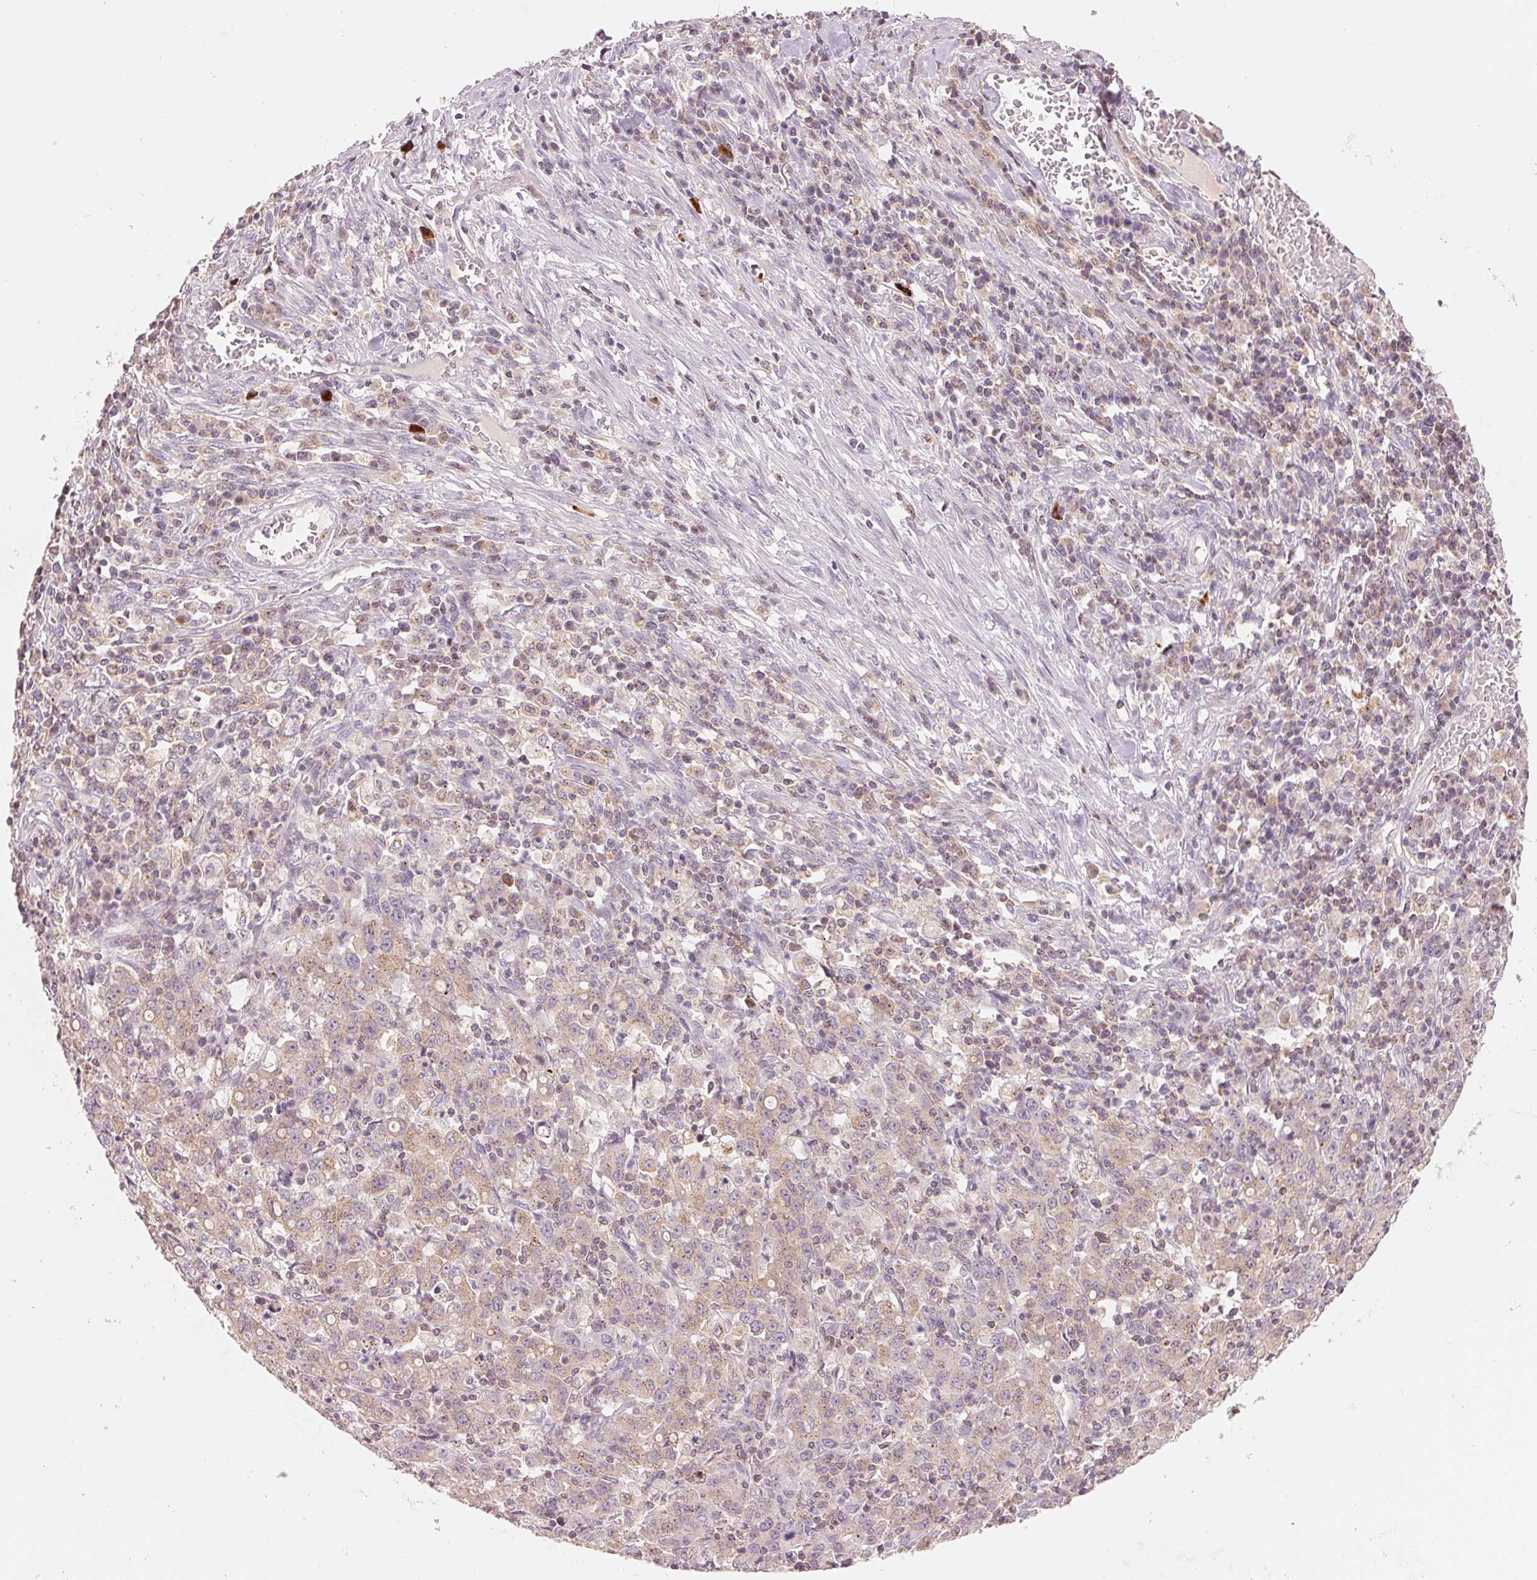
{"staining": {"intensity": "weak", "quantity": "25%-75%", "location": "cytoplasmic/membranous"}, "tissue": "stomach cancer", "cell_type": "Tumor cells", "image_type": "cancer", "snomed": [{"axis": "morphology", "description": "Adenocarcinoma, NOS"}, {"axis": "topography", "description": "Stomach, upper"}], "caption": "High-power microscopy captured an immunohistochemistry photomicrograph of stomach cancer (adenocarcinoma), revealing weak cytoplasmic/membranous expression in about 25%-75% of tumor cells.", "gene": "HOXB13", "patient": {"sex": "male", "age": 69}}